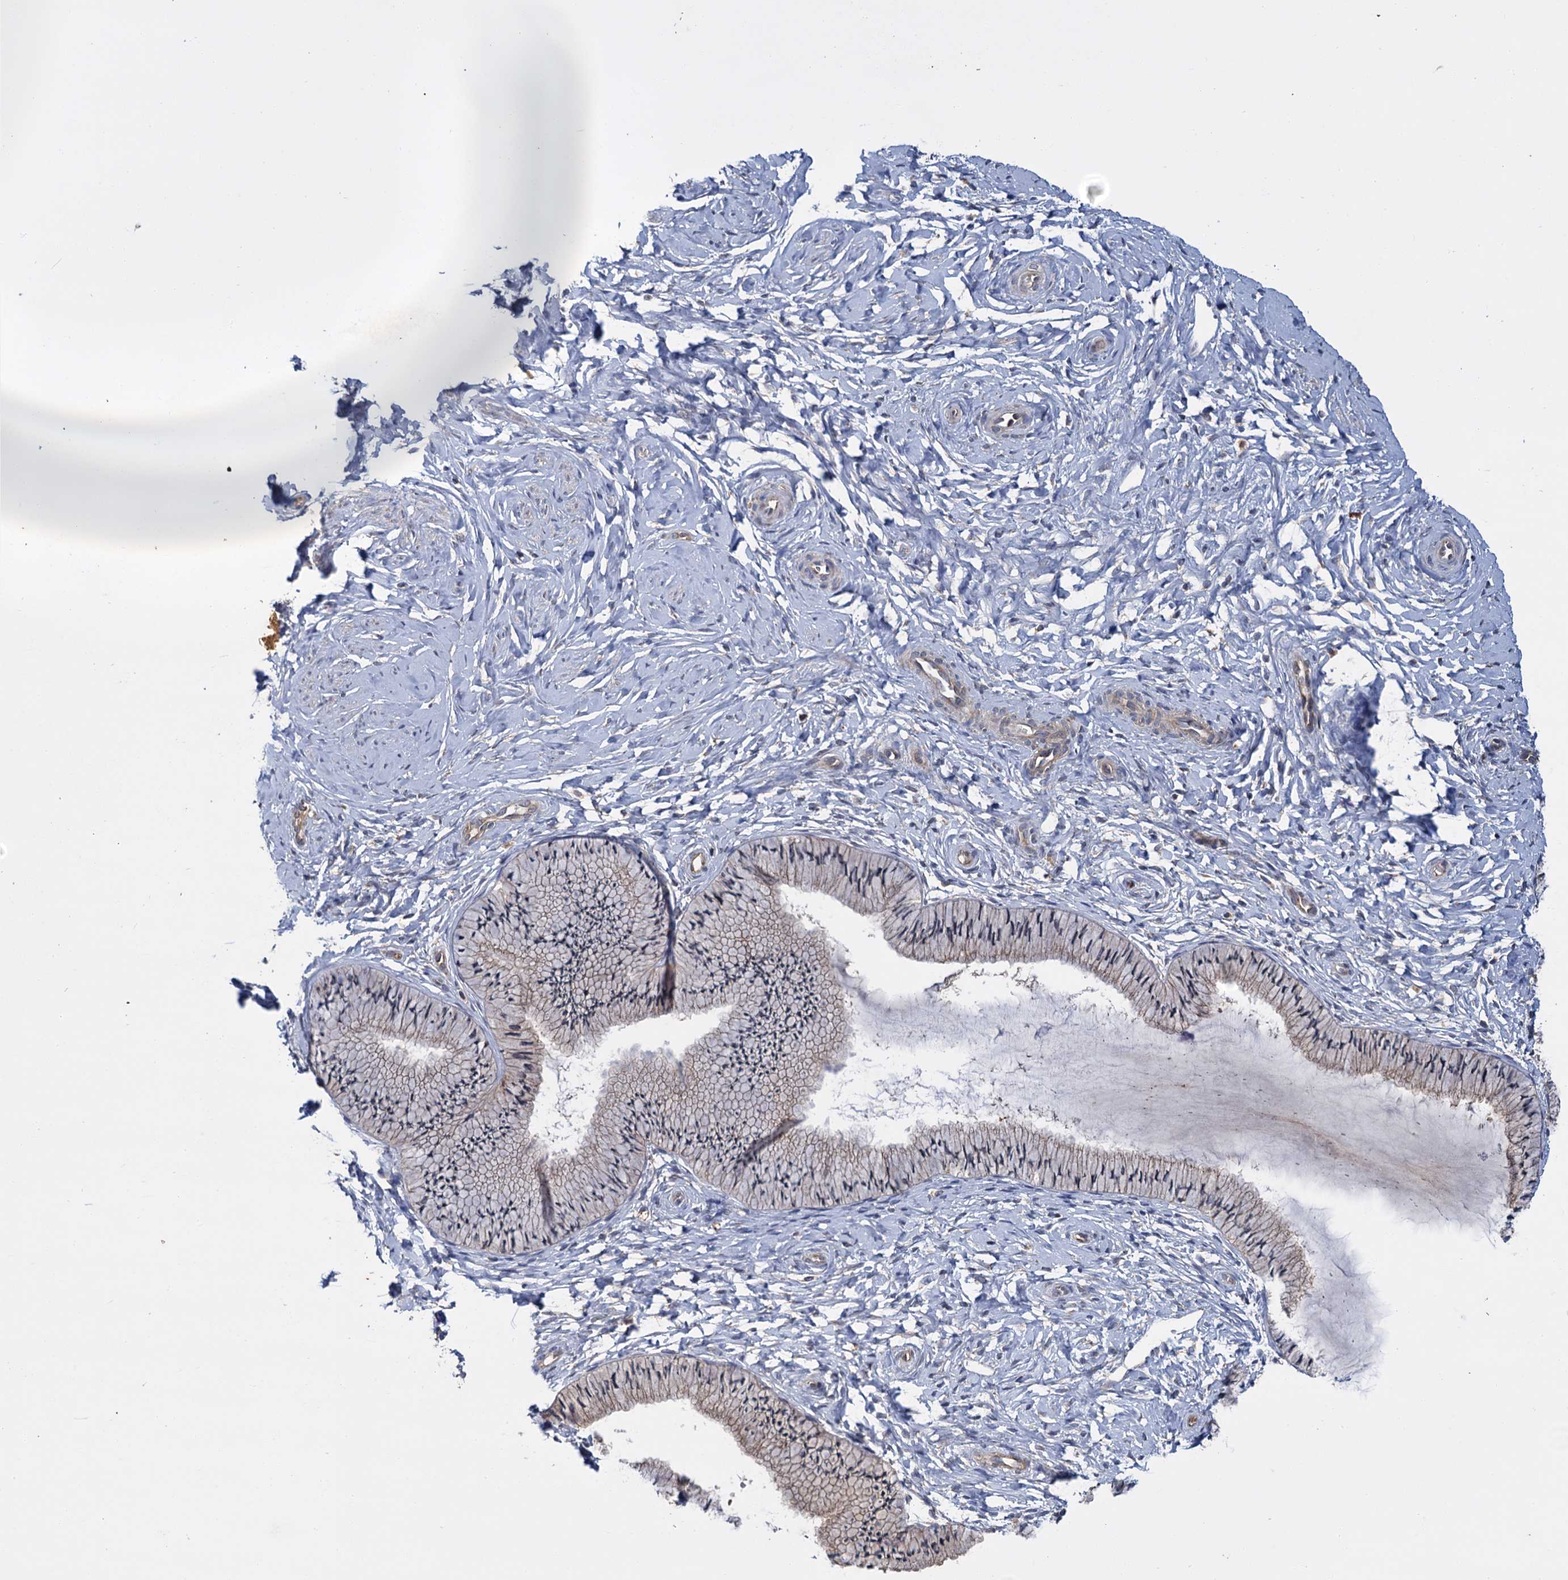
{"staining": {"intensity": "weak", "quantity": "<25%", "location": "cytoplasmic/membranous"}, "tissue": "cervix", "cell_type": "Glandular cells", "image_type": "normal", "snomed": [{"axis": "morphology", "description": "Normal tissue, NOS"}, {"axis": "topography", "description": "Cervix"}], "caption": "High power microscopy micrograph of an immunohistochemistry histopathology image of benign cervix, revealing no significant expression in glandular cells. Nuclei are stained in blue.", "gene": "DYNC2H1", "patient": {"sex": "female", "age": 33}}